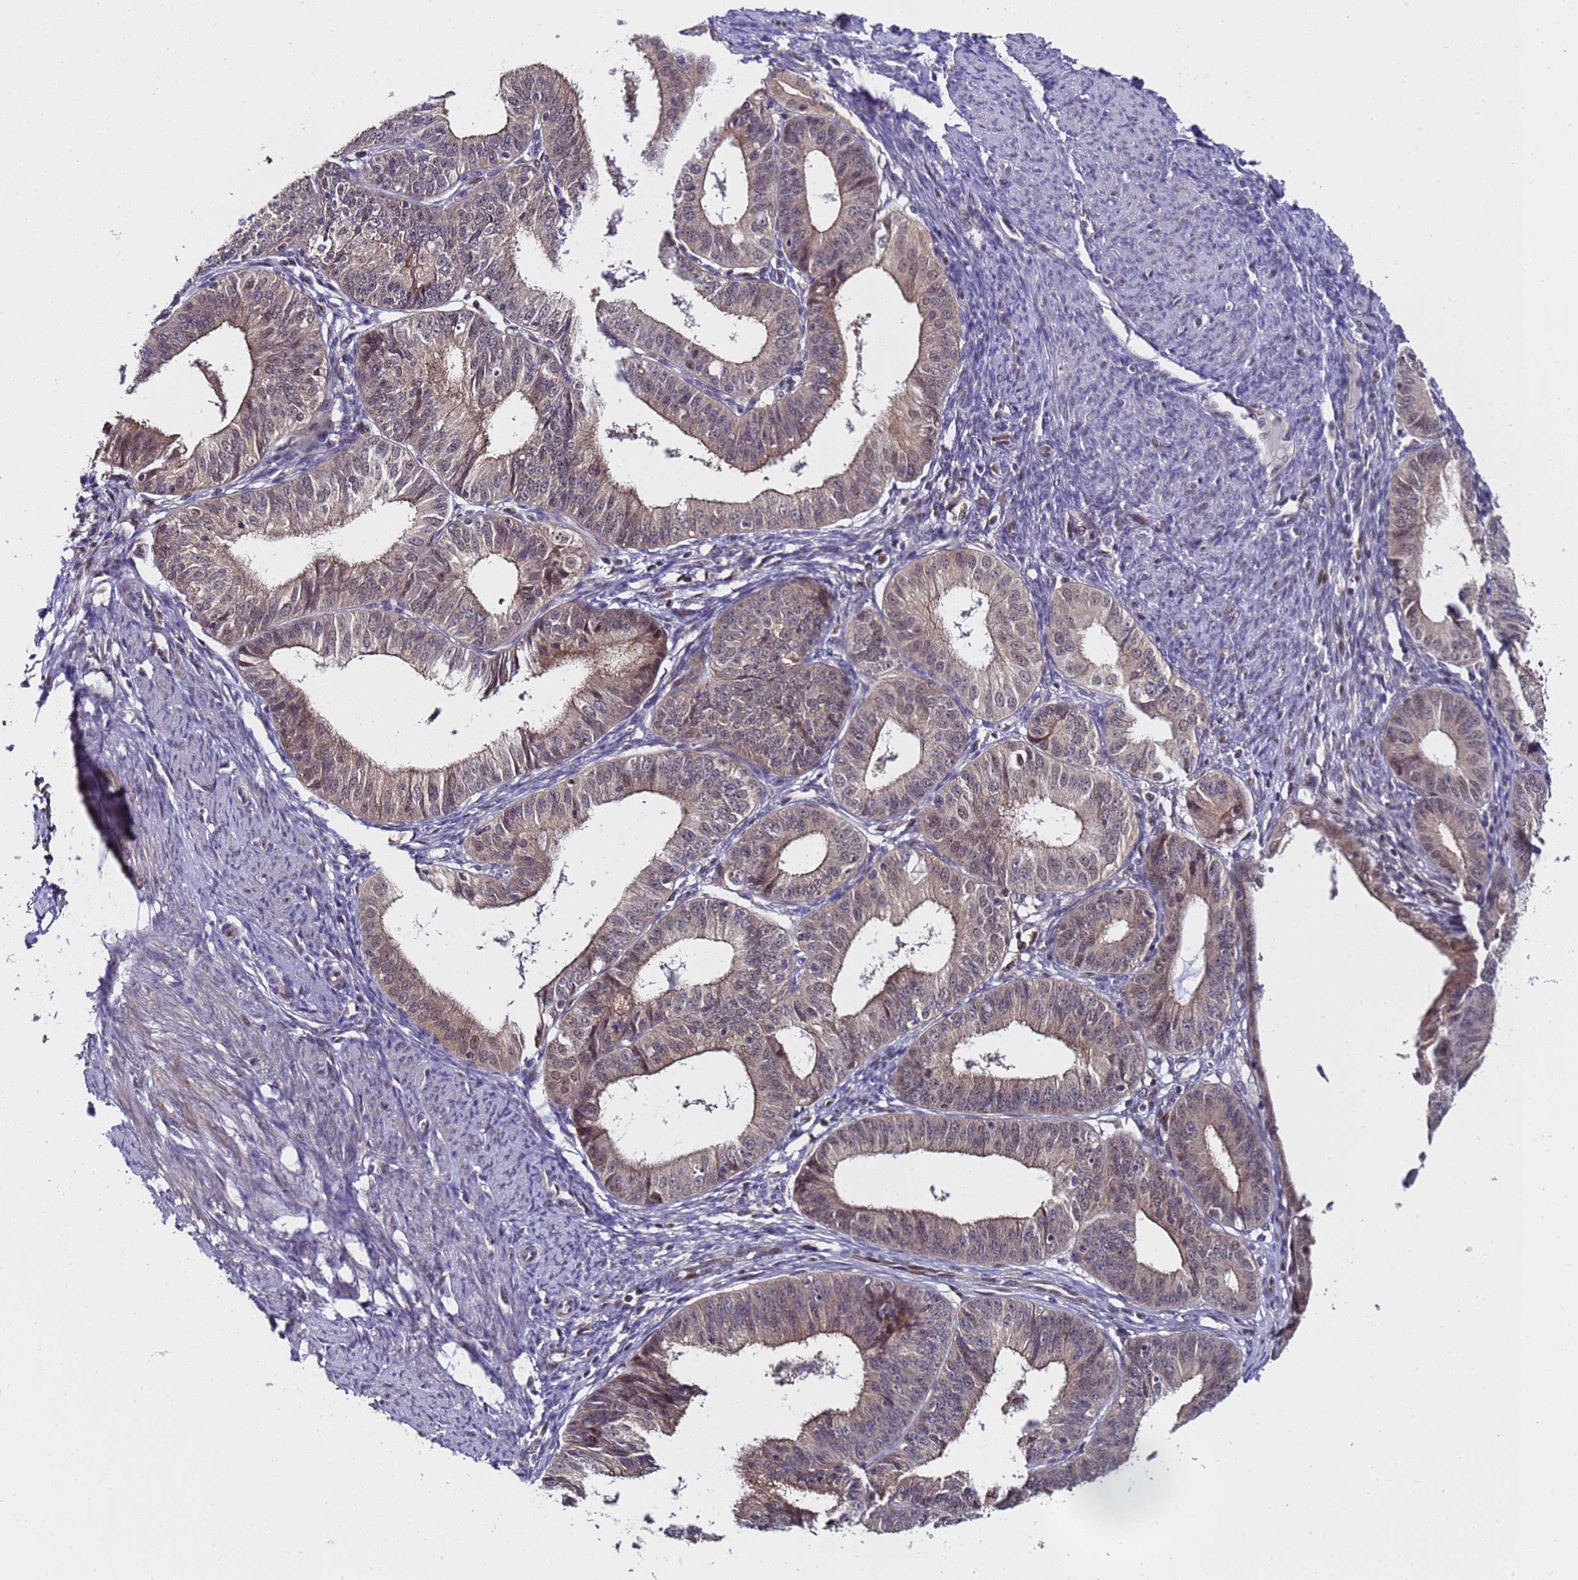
{"staining": {"intensity": "weak", "quantity": ">75%", "location": "cytoplasmic/membranous,nuclear"}, "tissue": "endometrial cancer", "cell_type": "Tumor cells", "image_type": "cancer", "snomed": [{"axis": "morphology", "description": "Adenocarcinoma, NOS"}, {"axis": "topography", "description": "Endometrium"}], "caption": "Protein analysis of endometrial adenocarcinoma tissue reveals weak cytoplasmic/membranous and nuclear expression in approximately >75% of tumor cells.", "gene": "ANAPC13", "patient": {"sex": "female", "age": 51}}